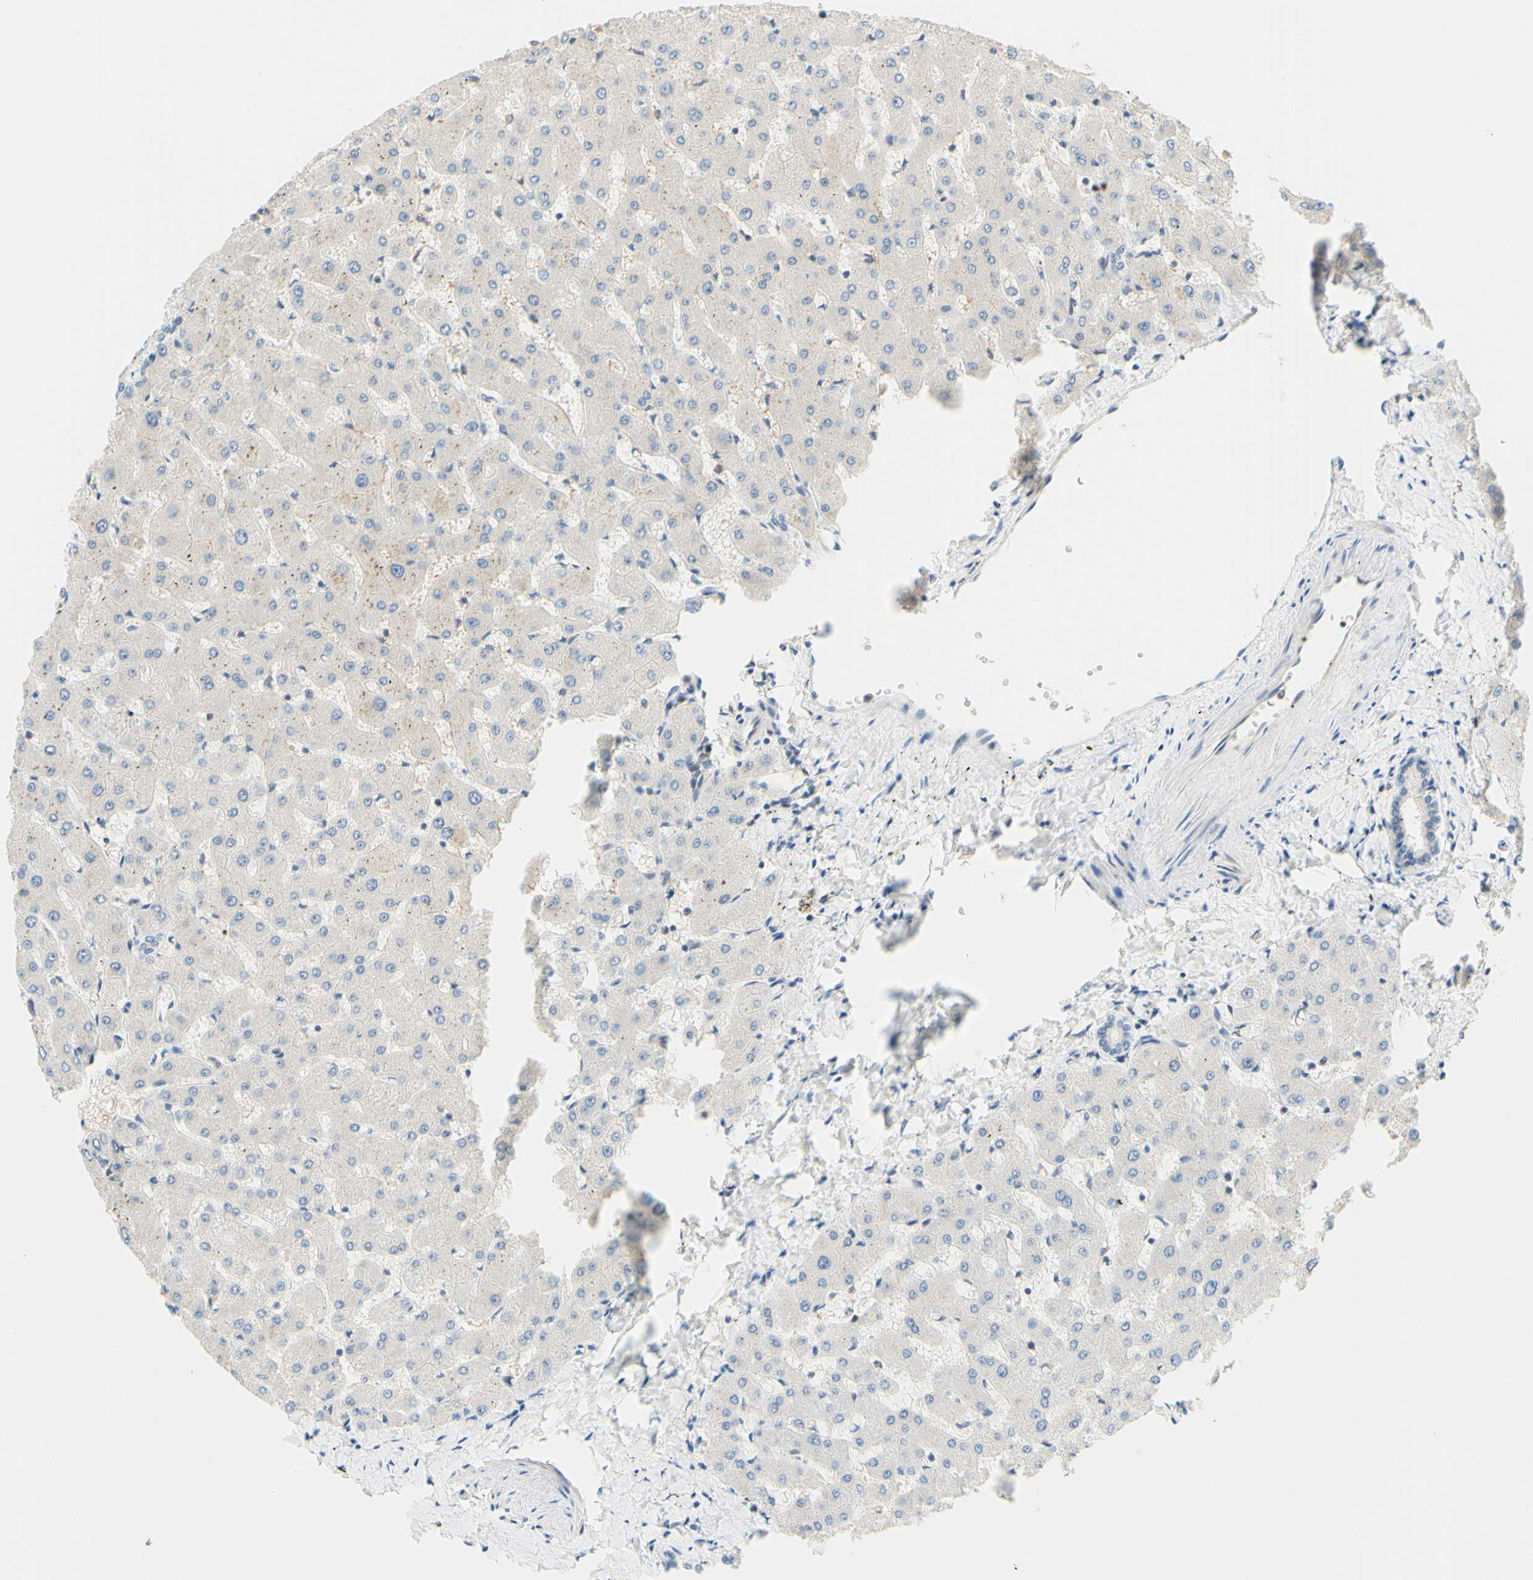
{"staining": {"intensity": "negative", "quantity": "none", "location": "none"}, "tissue": "liver", "cell_type": "Cholangiocytes", "image_type": "normal", "snomed": [{"axis": "morphology", "description": "Normal tissue, NOS"}, {"axis": "topography", "description": "Liver"}], "caption": "This is an immunohistochemistry (IHC) histopathology image of benign human liver. There is no staining in cholangiocytes.", "gene": "C2CD2L", "patient": {"sex": "female", "age": 63}}